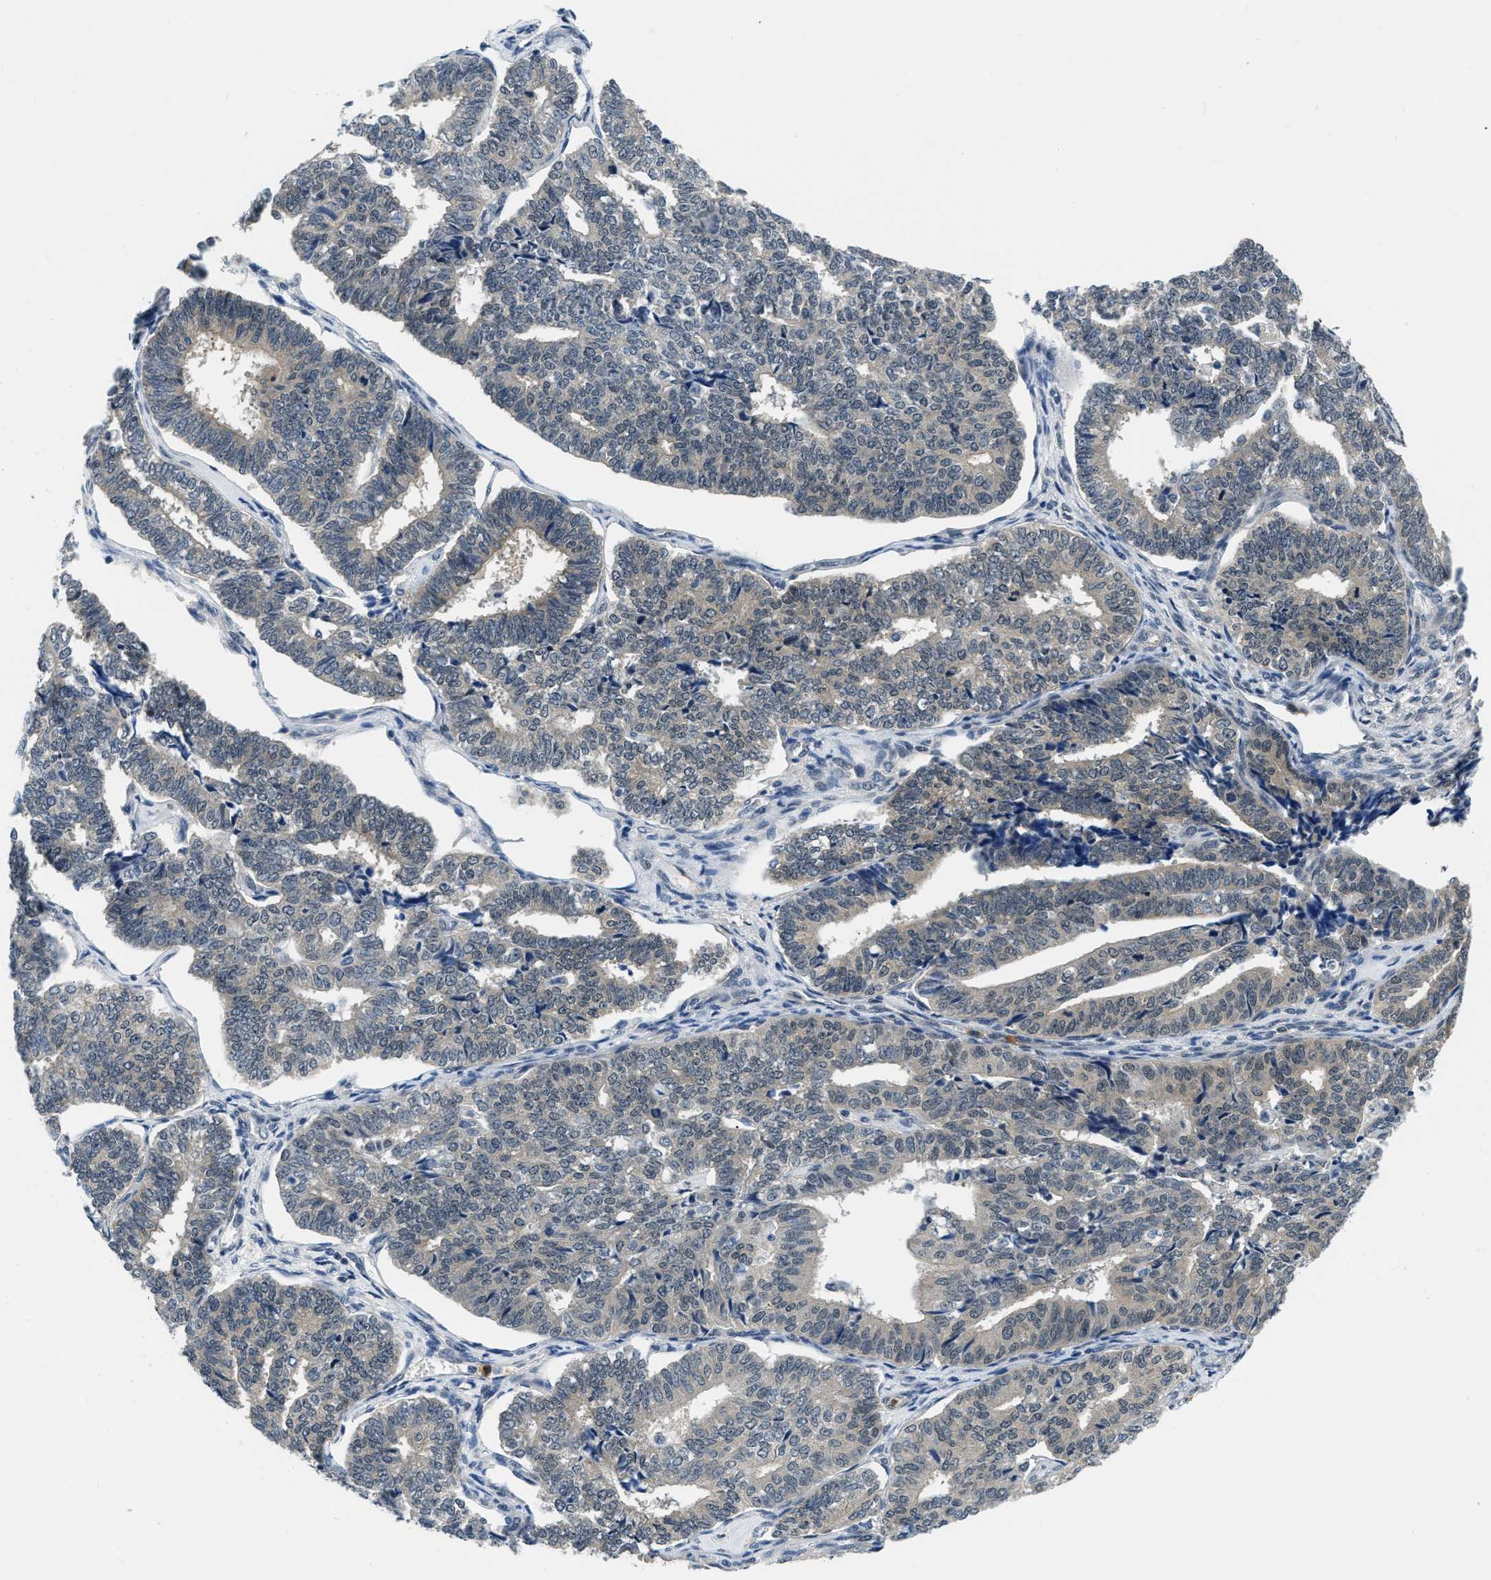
{"staining": {"intensity": "weak", "quantity": "25%-75%", "location": "cytoplasmic/membranous"}, "tissue": "endometrial cancer", "cell_type": "Tumor cells", "image_type": "cancer", "snomed": [{"axis": "morphology", "description": "Adenocarcinoma, NOS"}, {"axis": "topography", "description": "Endometrium"}], "caption": "Endometrial cancer stained with a protein marker displays weak staining in tumor cells.", "gene": "SMAD4", "patient": {"sex": "female", "age": 70}}